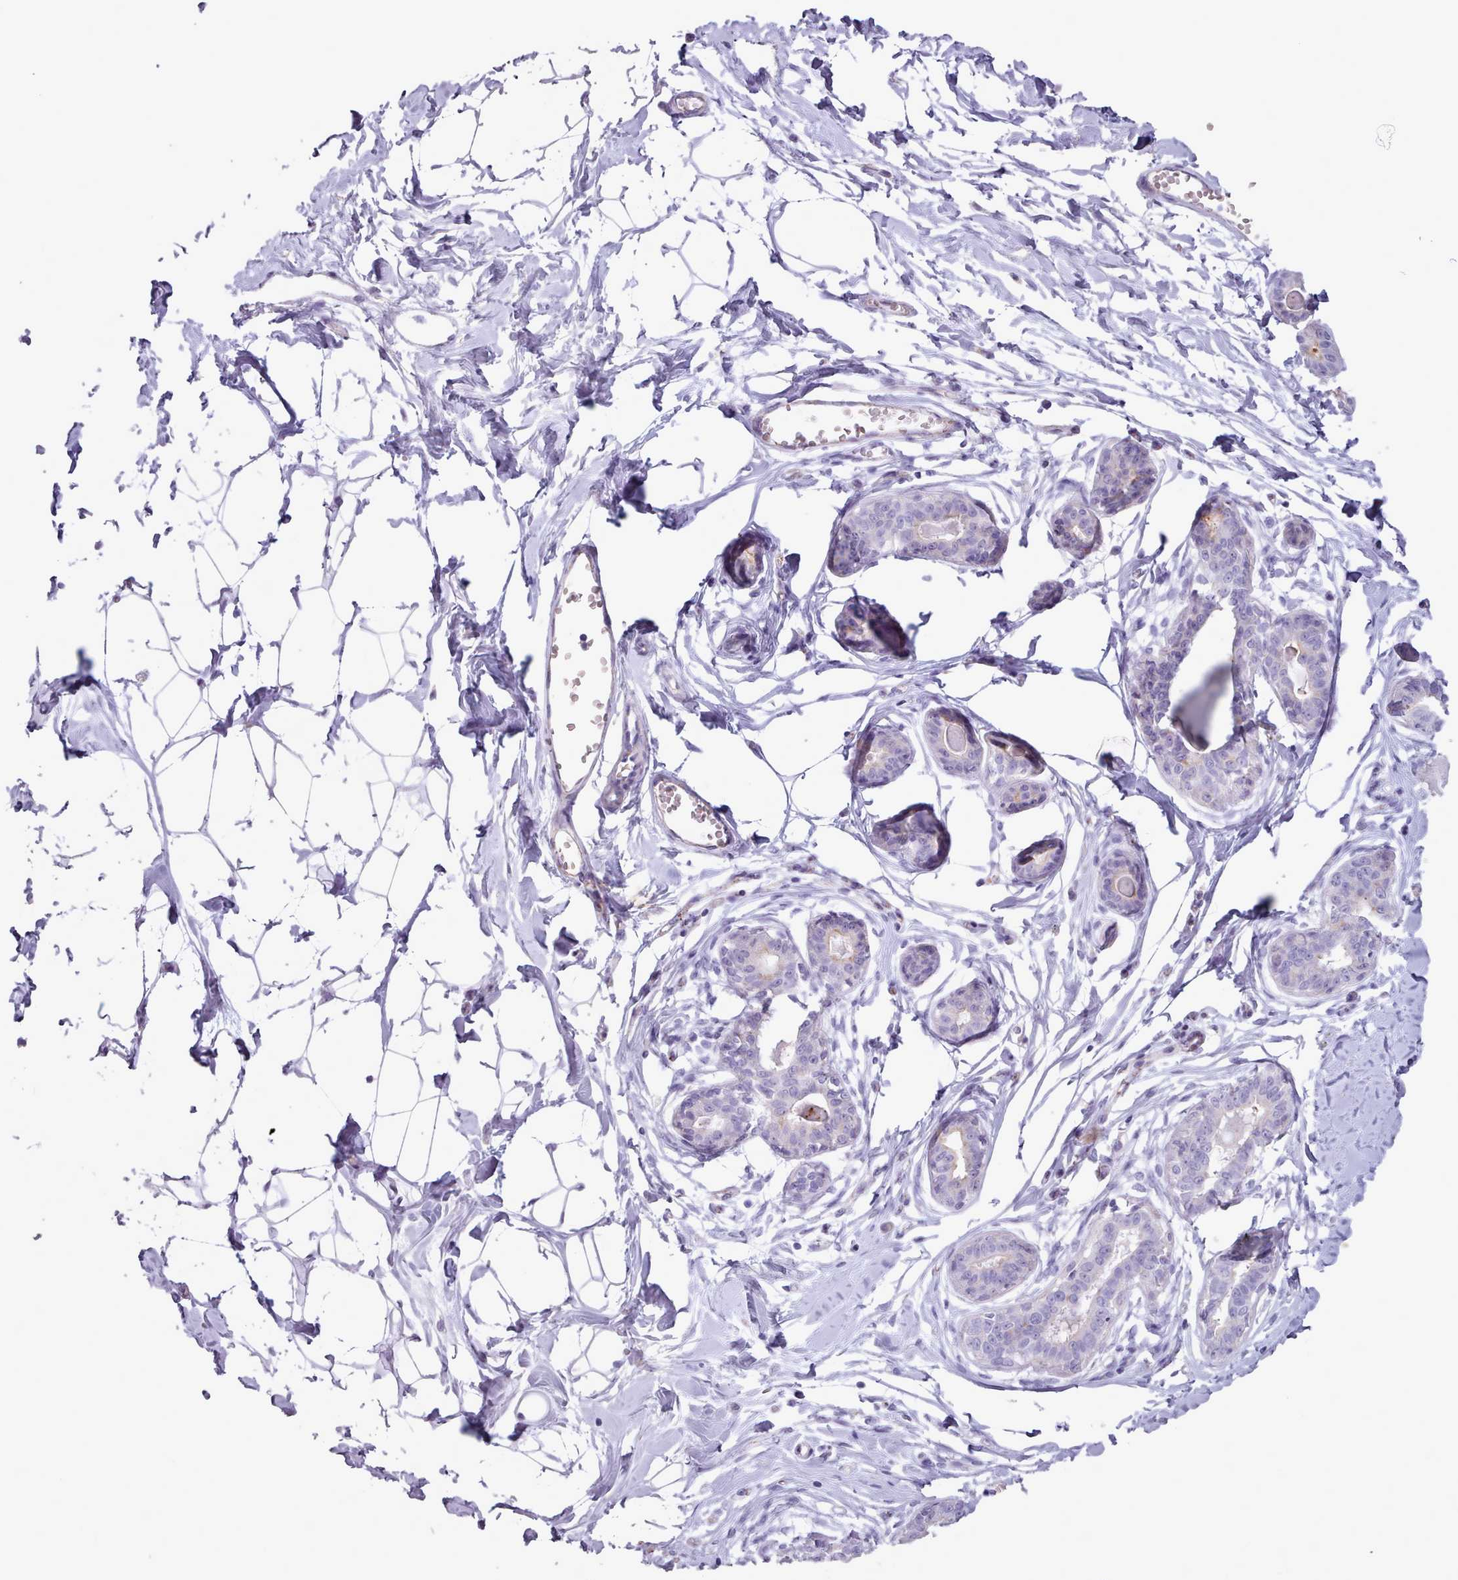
{"staining": {"intensity": "negative", "quantity": "none", "location": "none"}, "tissue": "breast", "cell_type": "Adipocytes", "image_type": "normal", "snomed": [{"axis": "morphology", "description": "Normal tissue, NOS"}, {"axis": "topography", "description": "Breast"}], "caption": "The photomicrograph reveals no significant positivity in adipocytes of breast.", "gene": "ATRAID", "patient": {"sex": "female", "age": 45}}